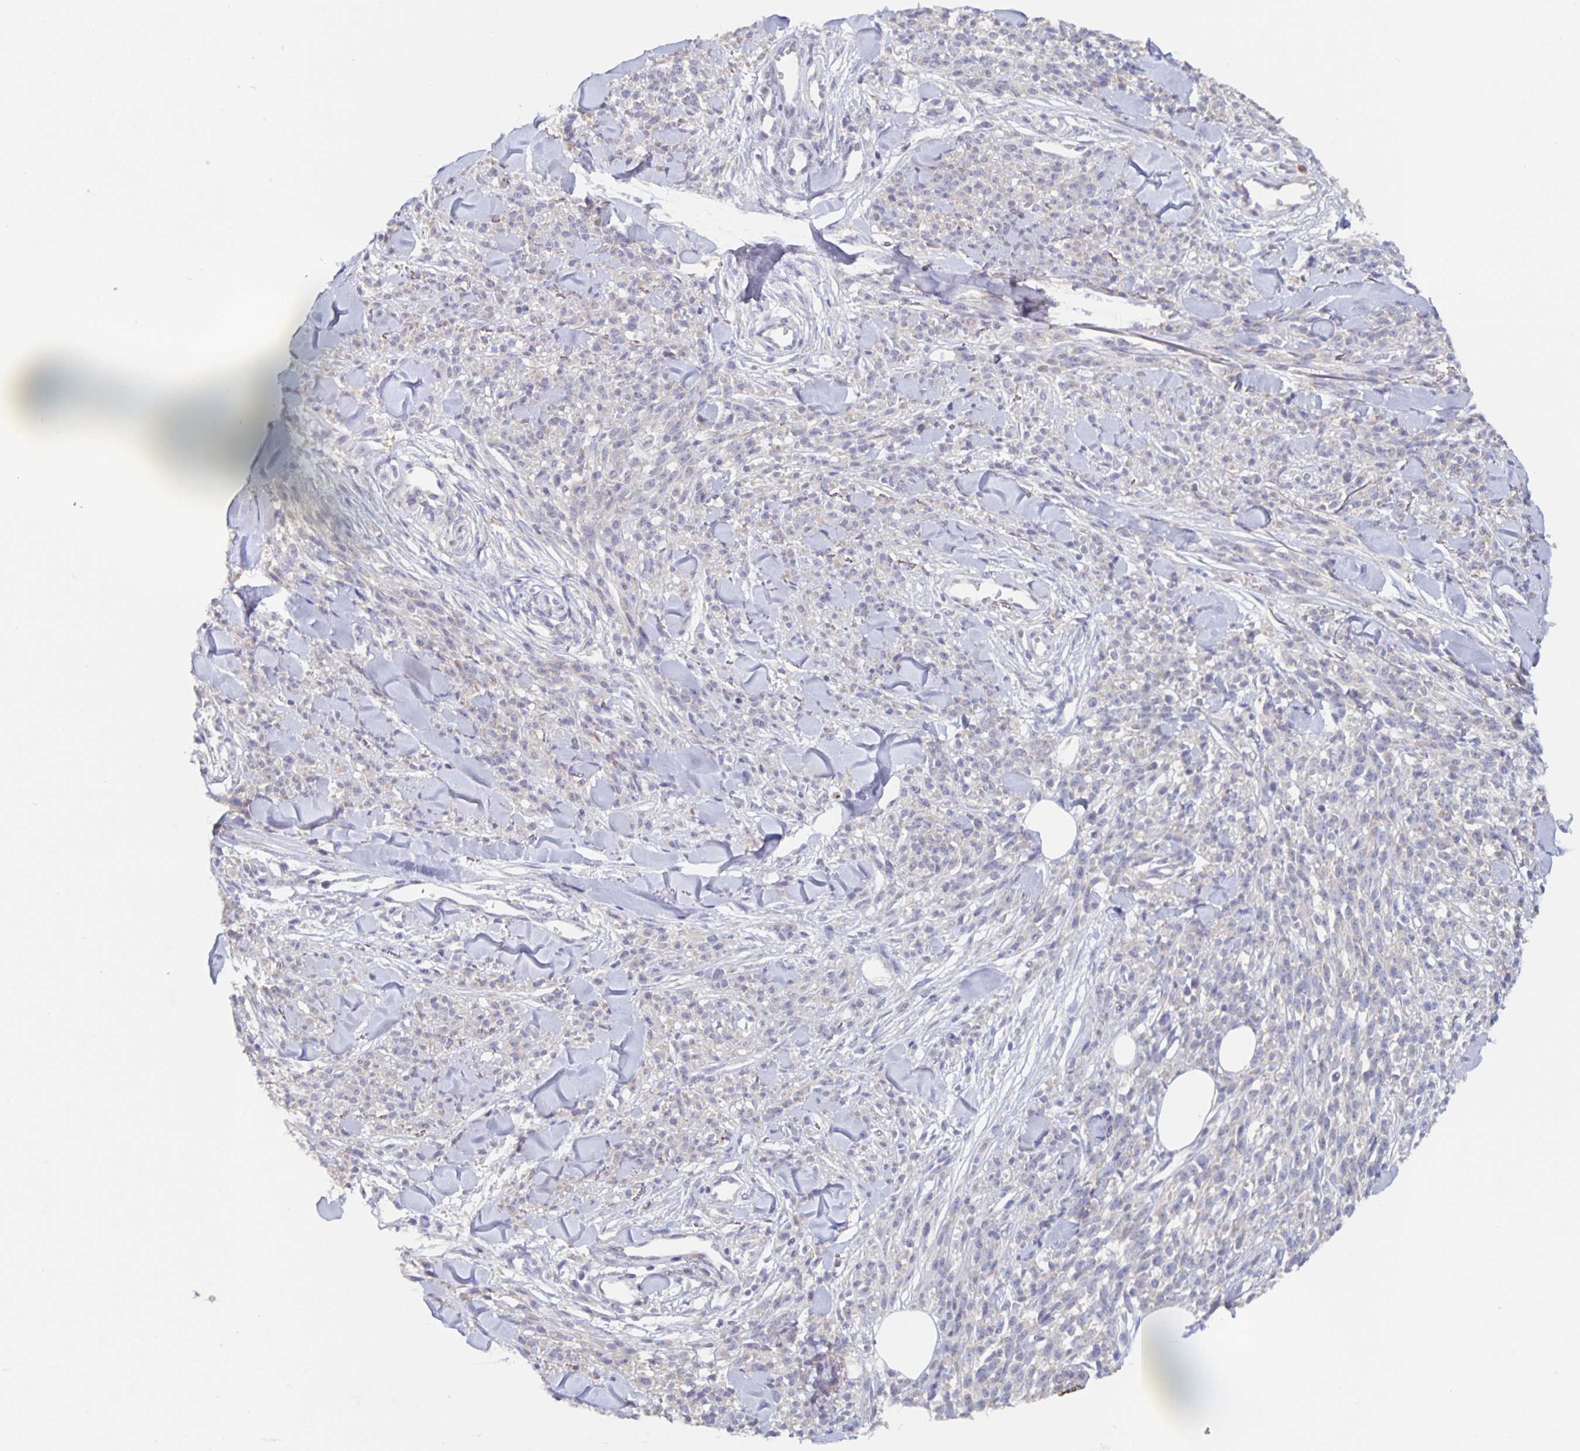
{"staining": {"intensity": "negative", "quantity": "none", "location": "none"}, "tissue": "melanoma", "cell_type": "Tumor cells", "image_type": "cancer", "snomed": [{"axis": "morphology", "description": "Malignant melanoma, NOS"}, {"axis": "topography", "description": "Skin"}, {"axis": "topography", "description": "Skin of trunk"}], "caption": "Immunohistochemical staining of melanoma reveals no significant expression in tumor cells.", "gene": "CDC42BPG", "patient": {"sex": "male", "age": 74}}